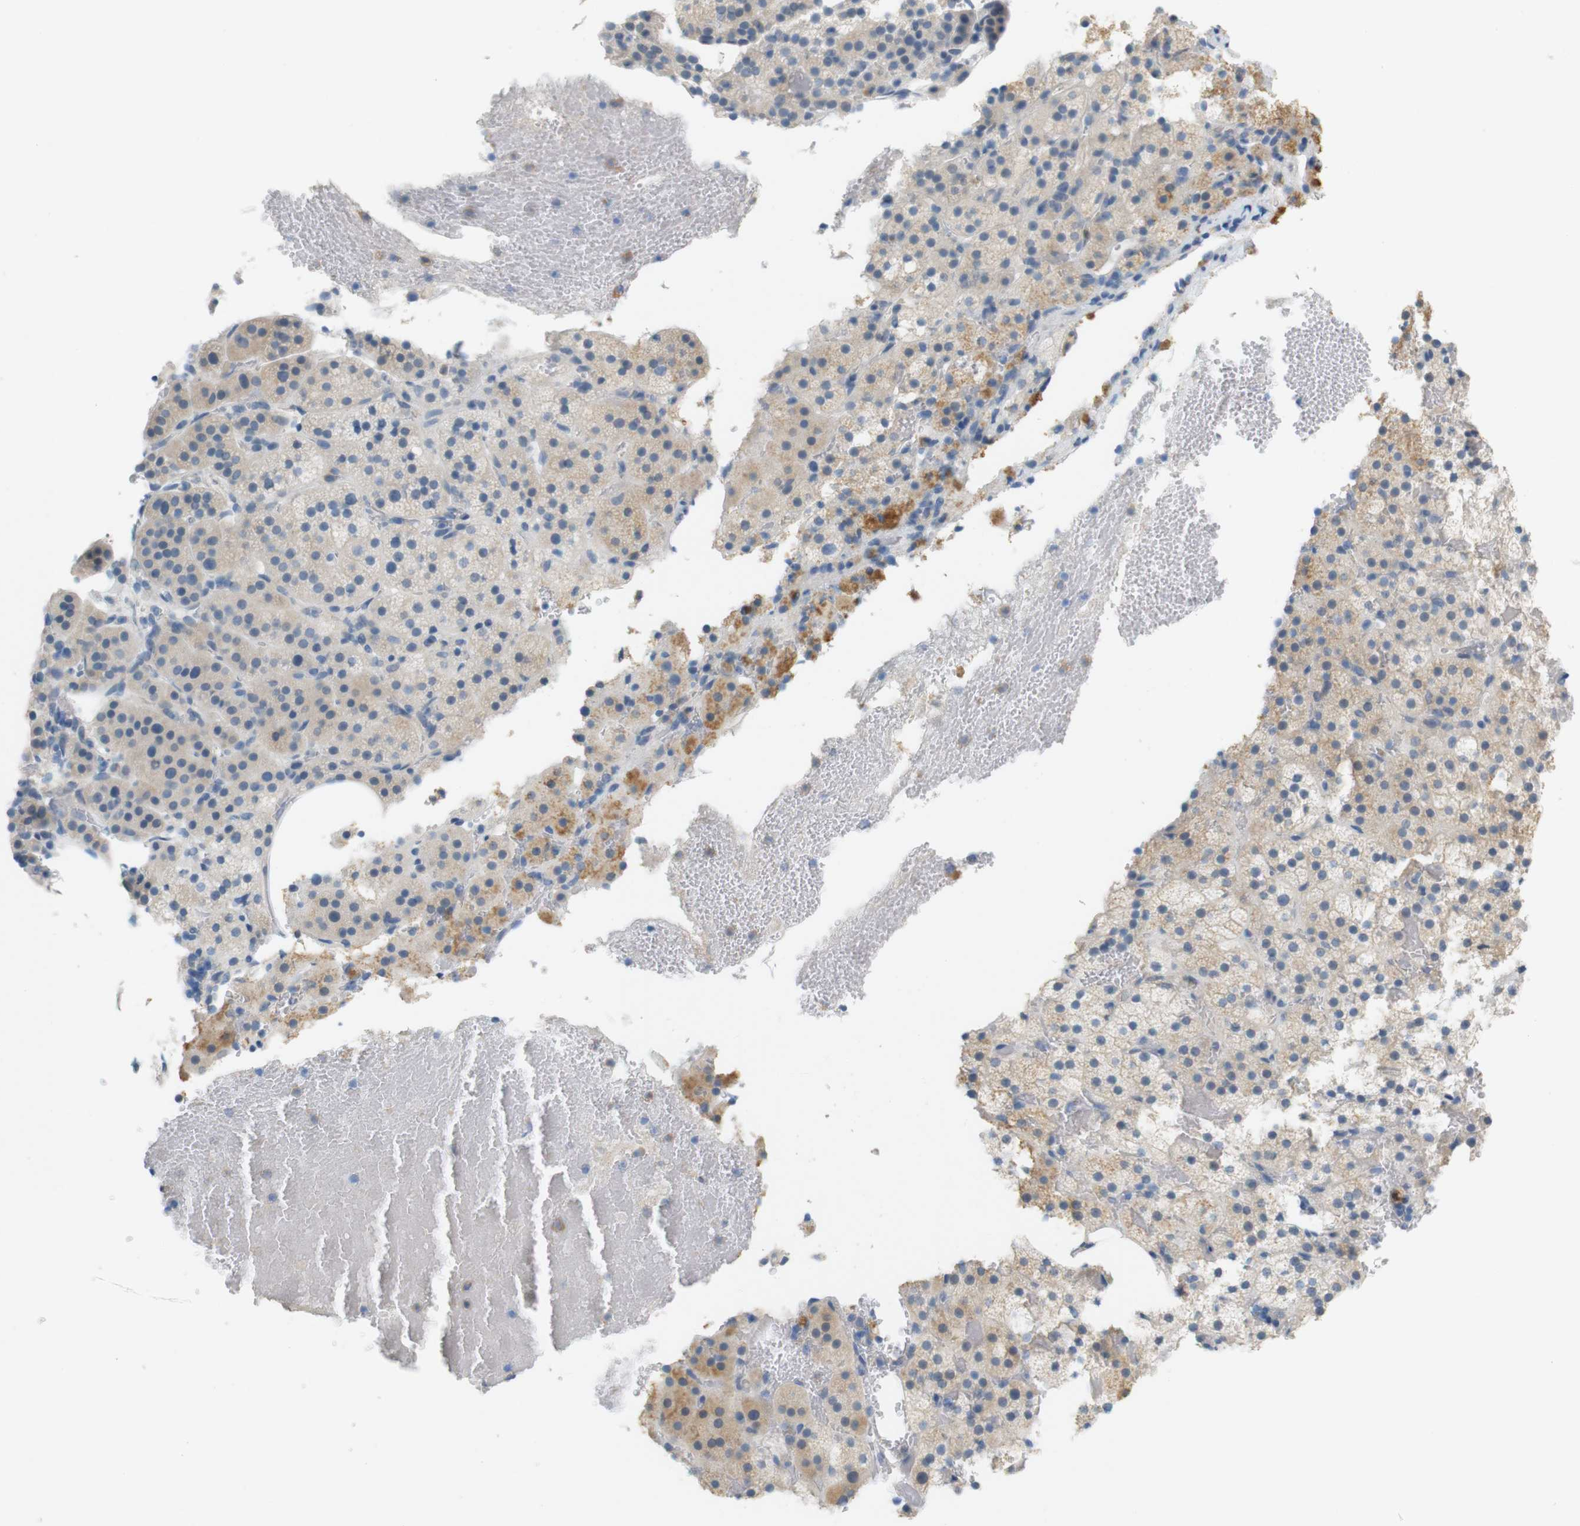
{"staining": {"intensity": "weak", "quantity": "25%-75%", "location": "cytoplasmic/membranous"}, "tissue": "adrenal gland", "cell_type": "Glandular cells", "image_type": "normal", "snomed": [{"axis": "morphology", "description": "Normal tissue, NOS"}, {"axis": "topography", "description": "Adrenal gland"}], "caption": "Immunohistochemistry (DAB (3,3'-diaminobenzidine)) staining of normal adrenal gland displays weak cytoplasmic/membranous protein expression in about 25%-75% of glandular cells.", "gene": "LRRK2", "patient": {"sex": "female", "age": 59}}